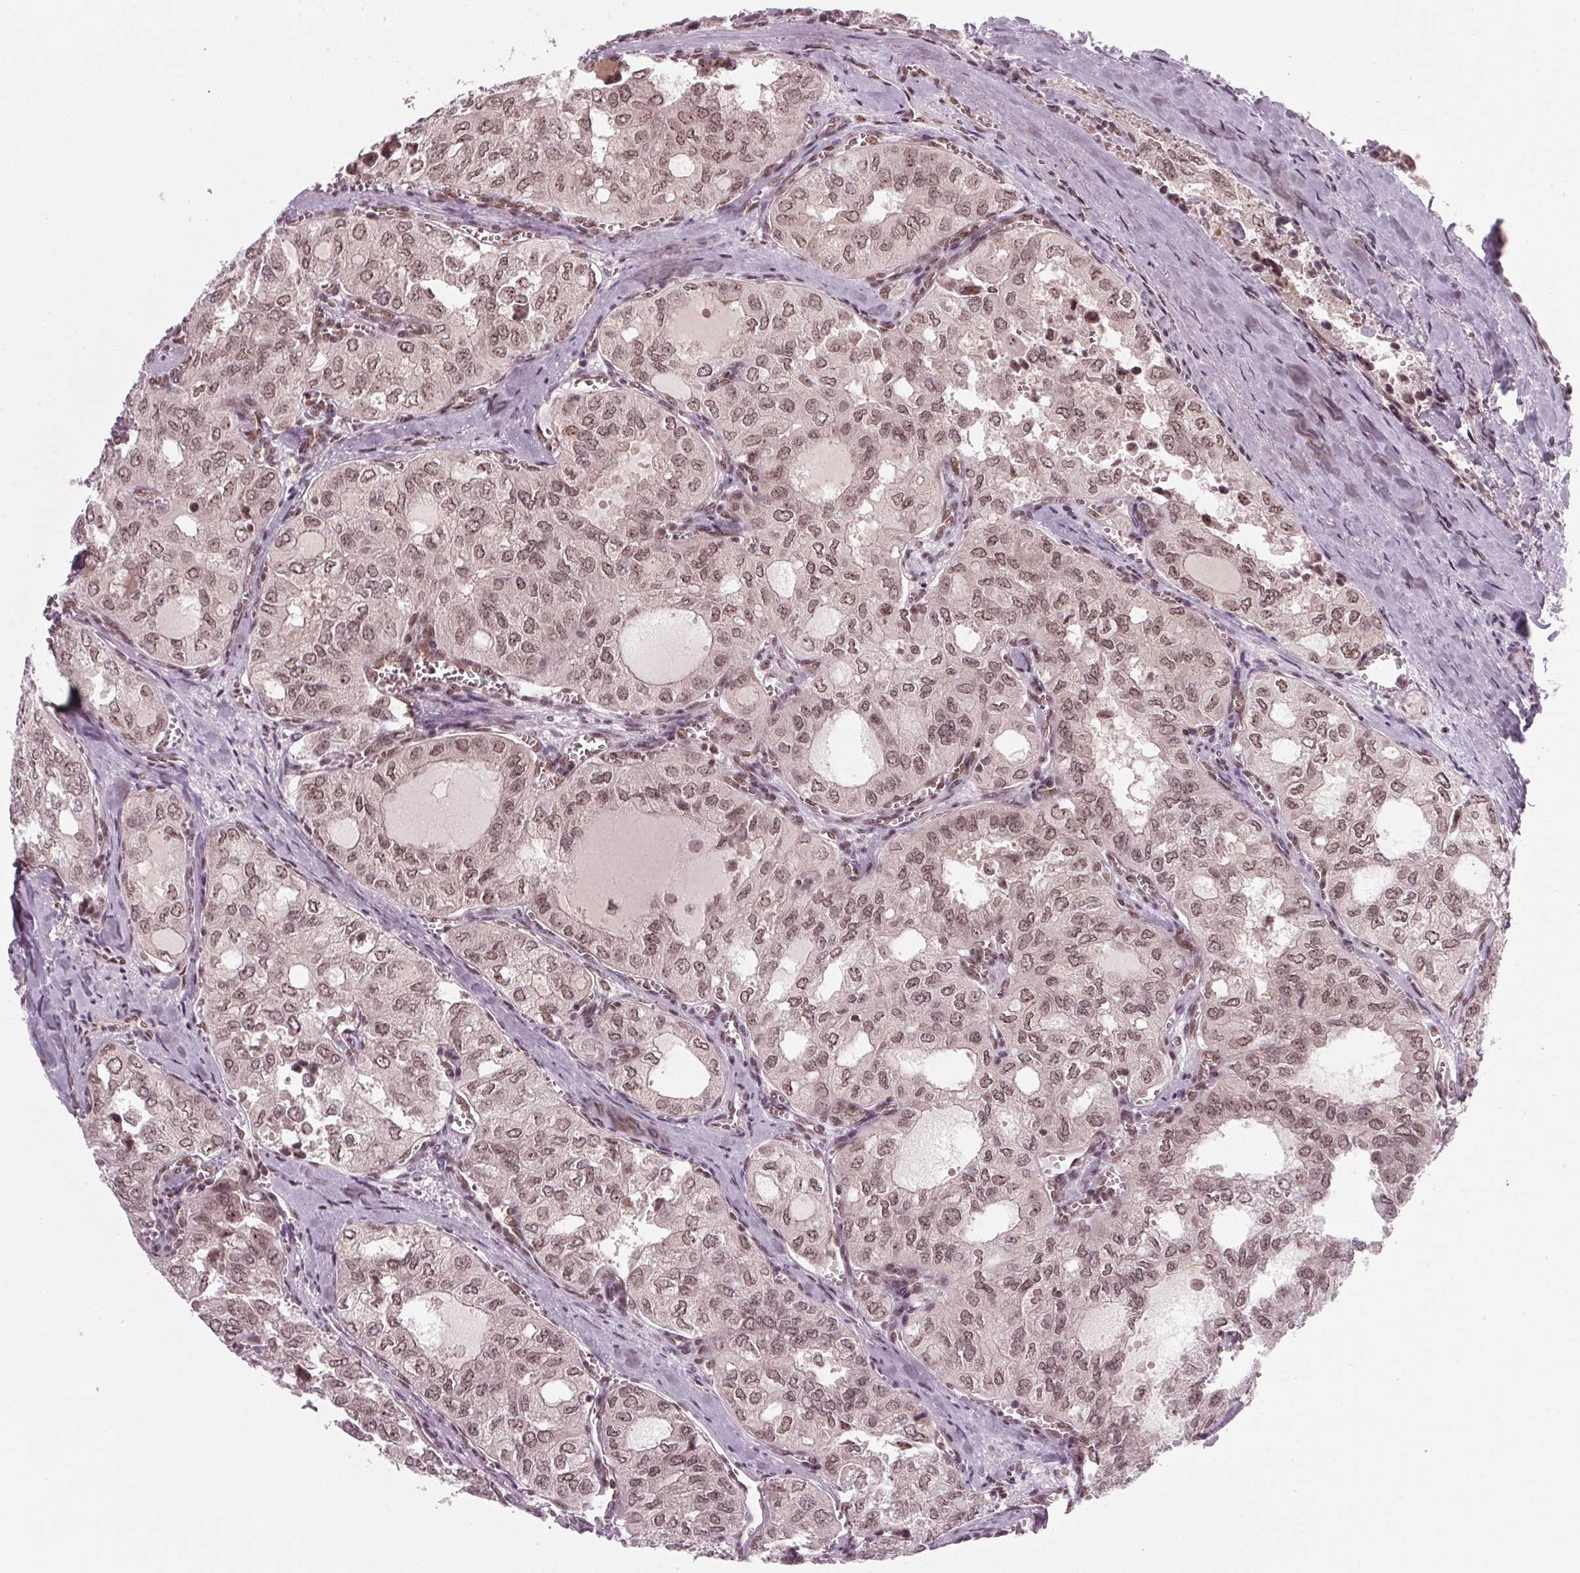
{"staining": {"intensity": "weak", "quantity": "25%-75%", "location": "nuclear"}, "tissue": "thyroid cancer", "cell_type": "Tumor cells", "image_type": "cancer", "snomed": [{"axis": "morphology", "description": "Follicular adenoma carcinoma, NOS"}, {"axis": "topography", "description": "Thyroid gland"}], "caption": "Protein staining of thyroid cancer tissue demonstrates weak nuclear expression in about 25%-75% of tumor cells.", "gene": "DDX41", "patient": {"sex": "male", "age": 75}}